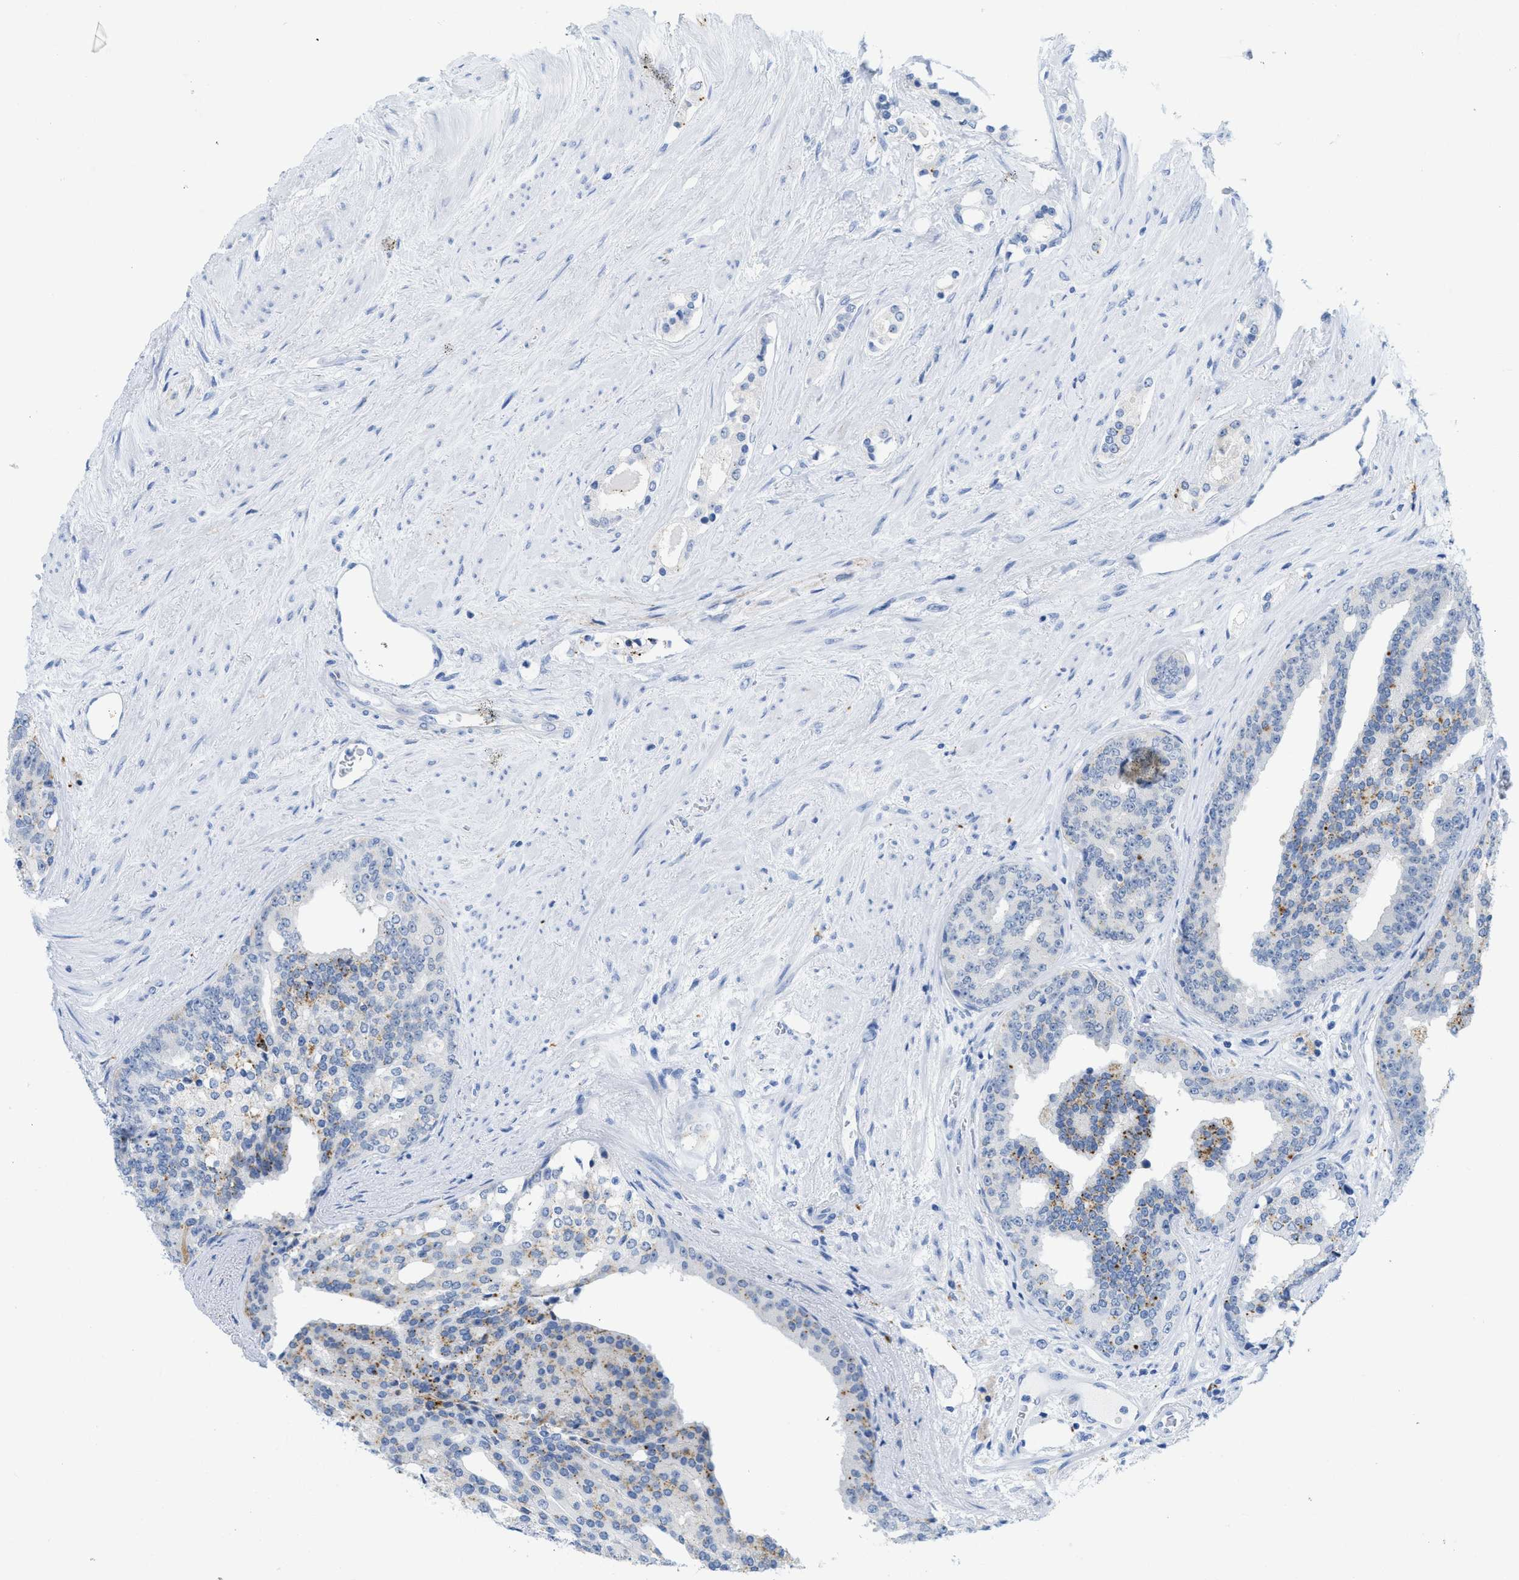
{"staining": {"intensity": "negative", "quantity": "none", "location": "none"}, "tissue": "prostate cancer", "cell_type": "Tumor cells", "image_type": "cancer", "snomed": [{"axis": "morphology", "description": "Adenocarcinoma, High grade"}, {"axis": "topography", "description": "Prostate"}], "caption": "This photomicrograph is of high-grade adenocarcinoma (prostate) stained with IHC to label a protein in brown with the nuclei are counter-stained blue. There is no staining in tumor cells.", "gene": "WDR4", "patient": {"sex": "male", "age": 71}}